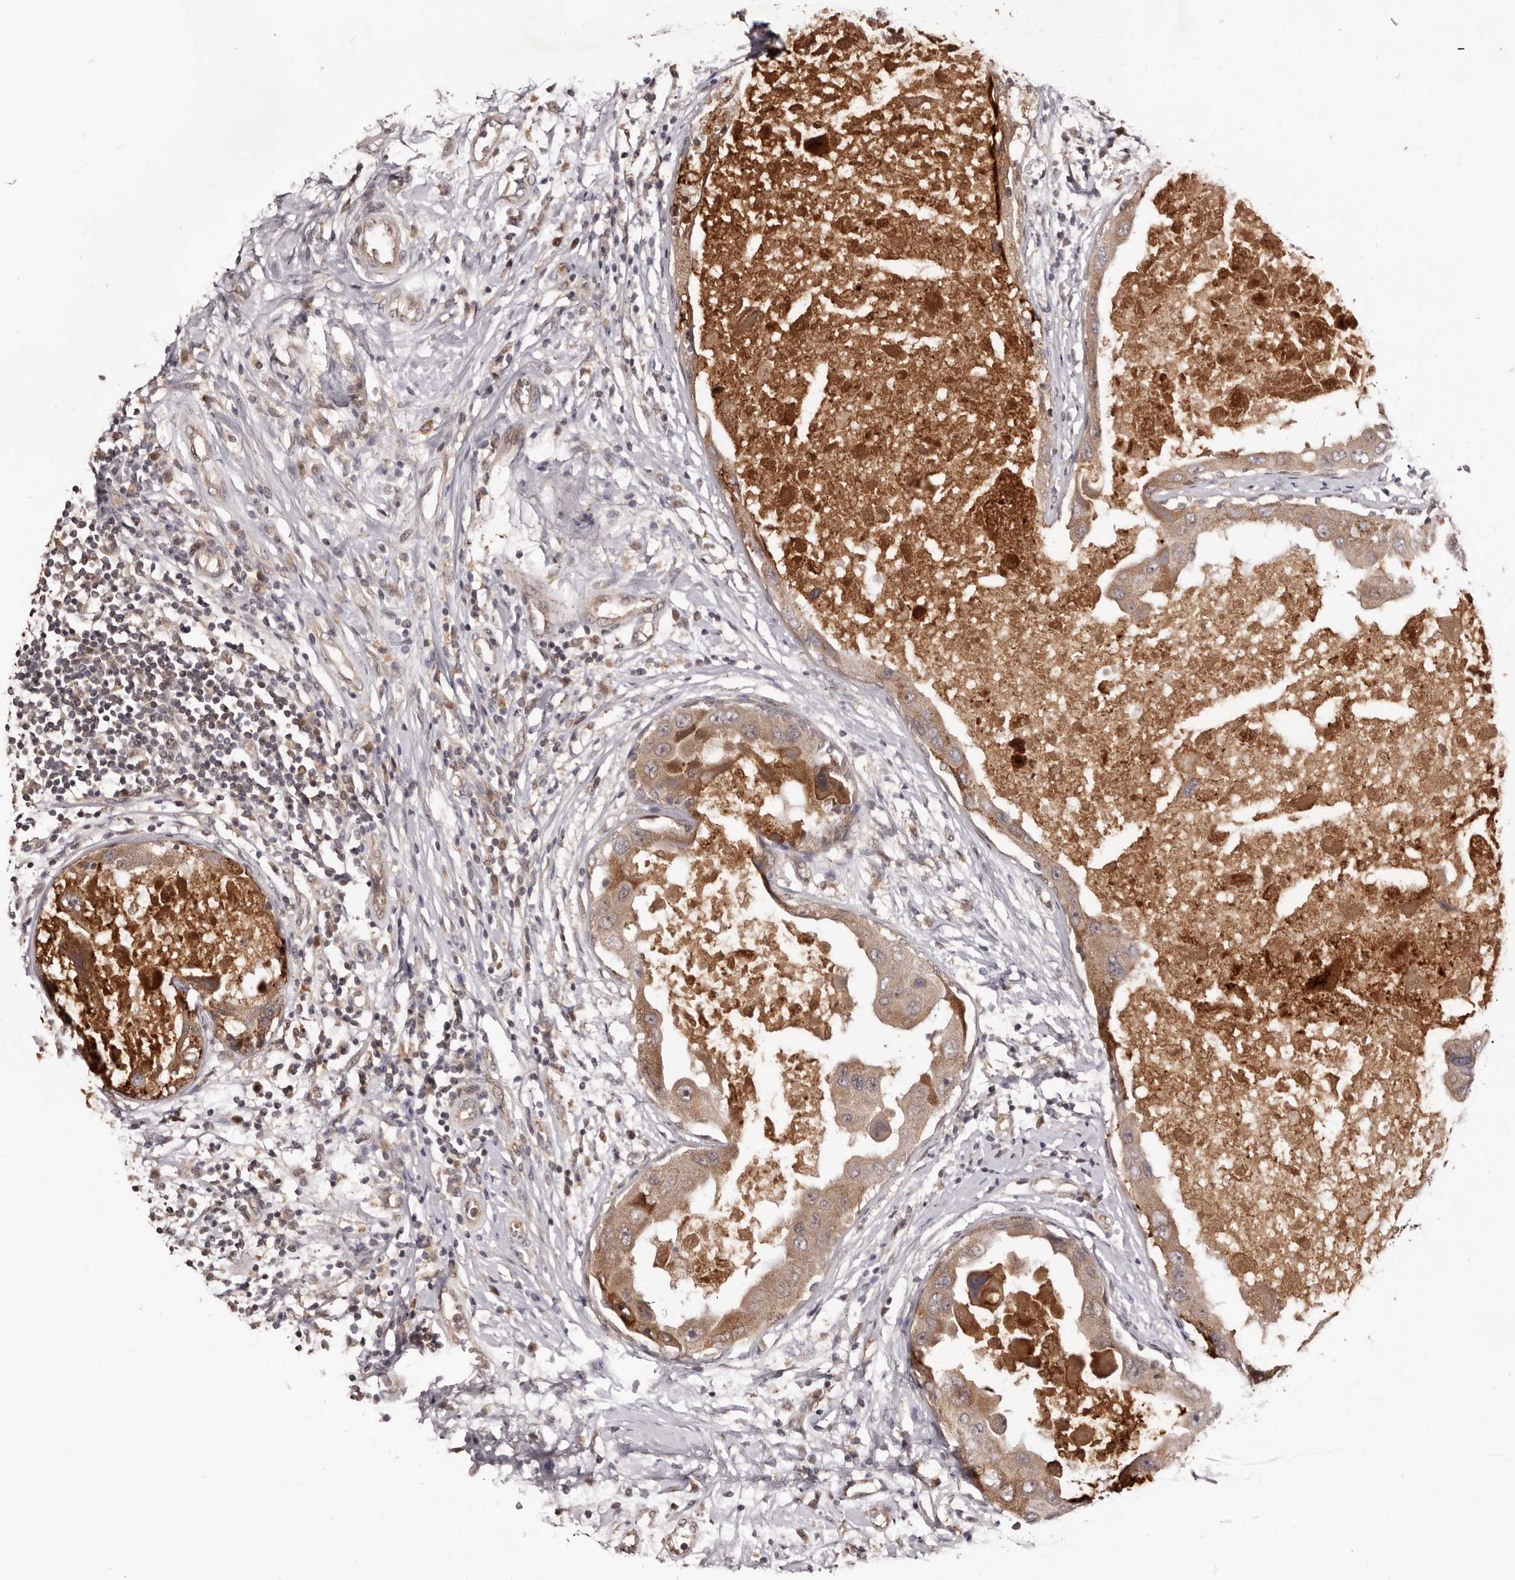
{"staining": {"intensity": "weak", "quantity": ">75%", "location": "cytoplasmic/membranous"}, "tissue": "breast cancer", "cell_type": "Tumor cells", "image_type": "cancer", "snomed": [{"axis": "morphology", "description": "Duct carcinoma"}, {"axis": "topography", "description": "Breast"}], "caption": "Intraductal carcinoma (breast) stained with a brown dye reveals weak cytoplasmic/membranous positive positivity in approximately >75% of tumor cells.", "gene": "MDP1", "patient": {"sex": "female", "age": 27}}